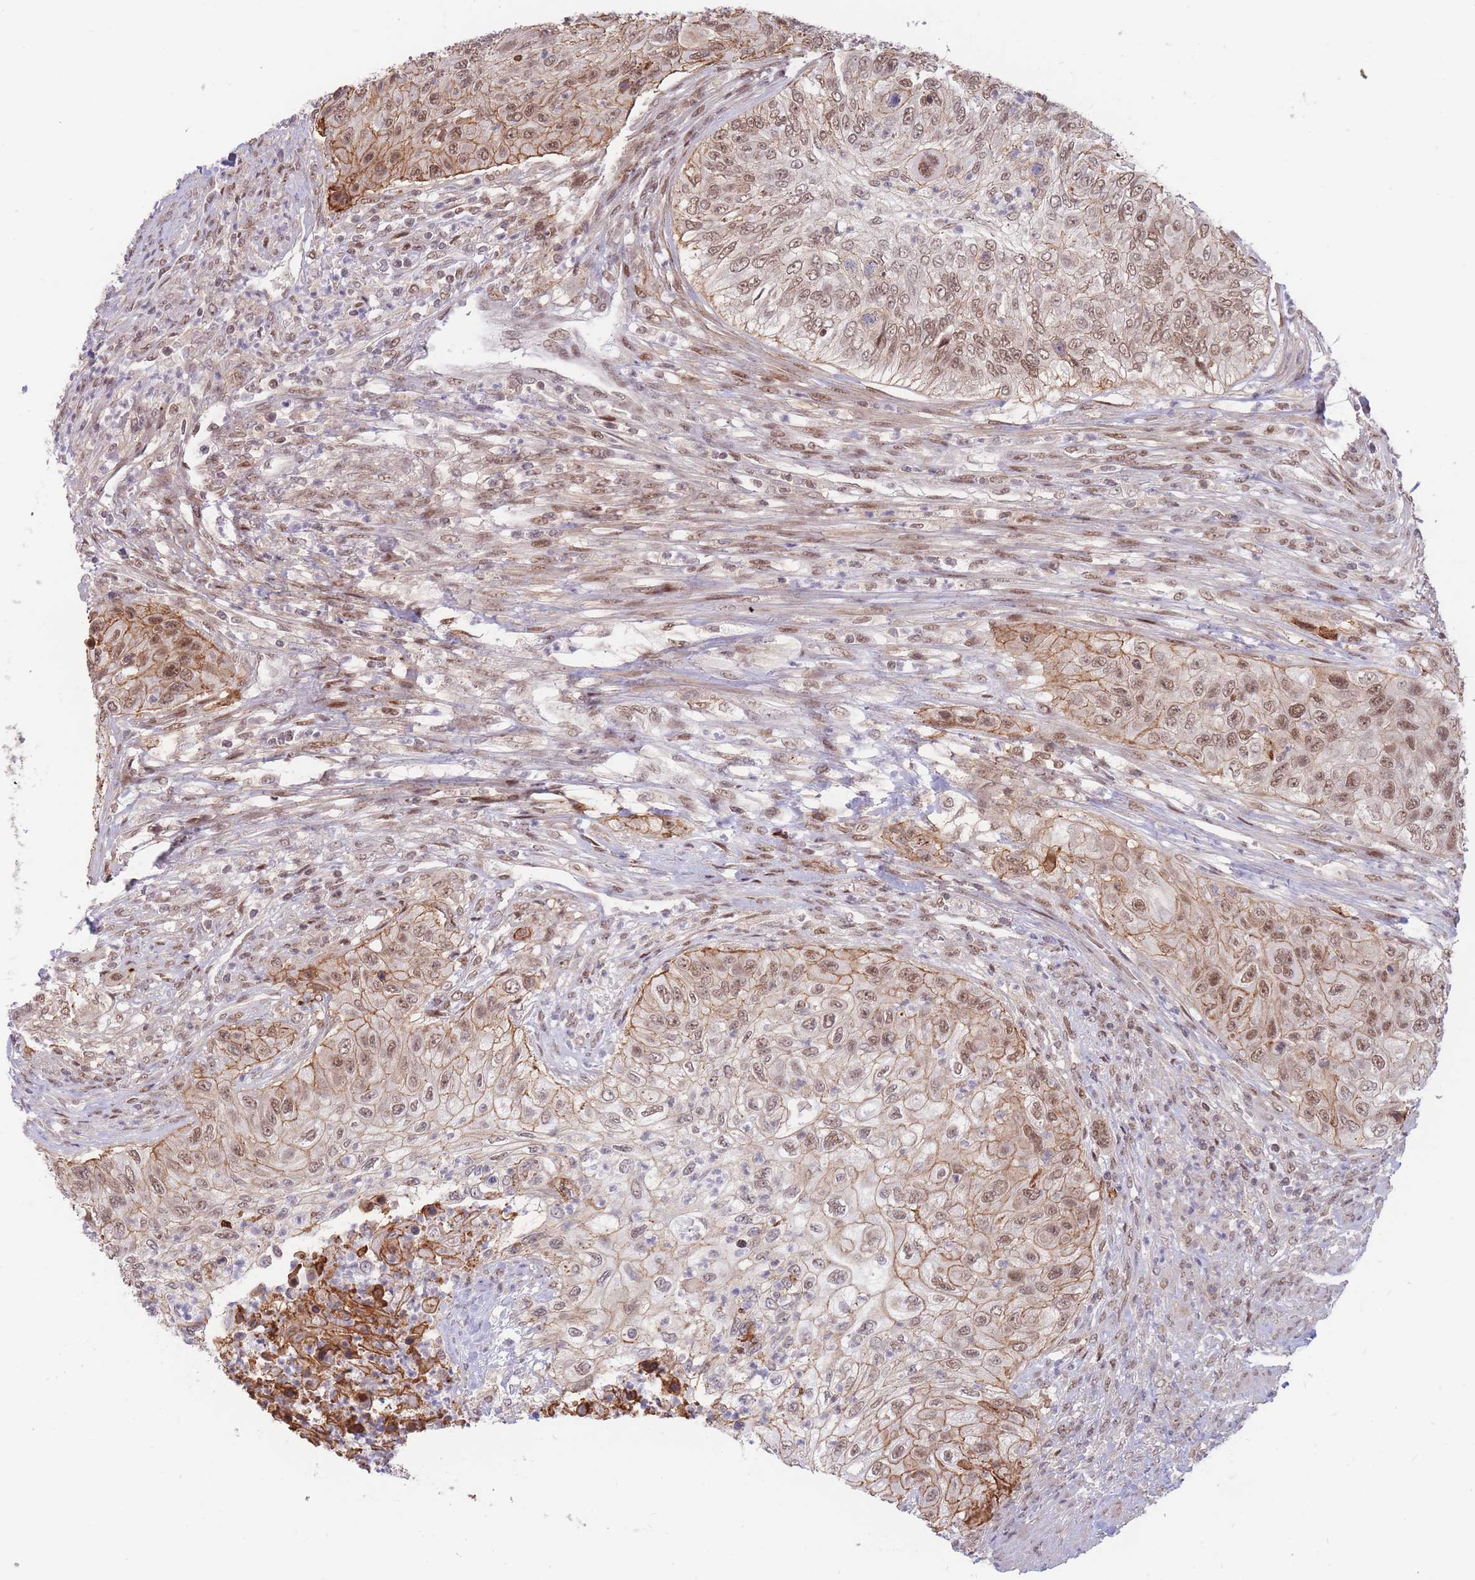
{"staining": {"intensity": "moderate", "quantity": ">75%", "location": "cytoplasmic/membranous,nuclear"}, "tissue": "urothelial cancer", "cell_type": "Tumor cells", "image_type": "cancer", "snomed": [{"axis": "morphology", "description": "Urothelial carcinoma, High grade"}, {"axis": "topography", "description": "Urinary bladder"}], "caption": "This photomicrograph shows IHC staining of human urothelial cancer, with medium moderate cytoplasmic/membranous and nuclear staining in approximately >75% of tumor cells.", "gene": "BOD1L1", "patient": {"sex": "female", "age": 60}}